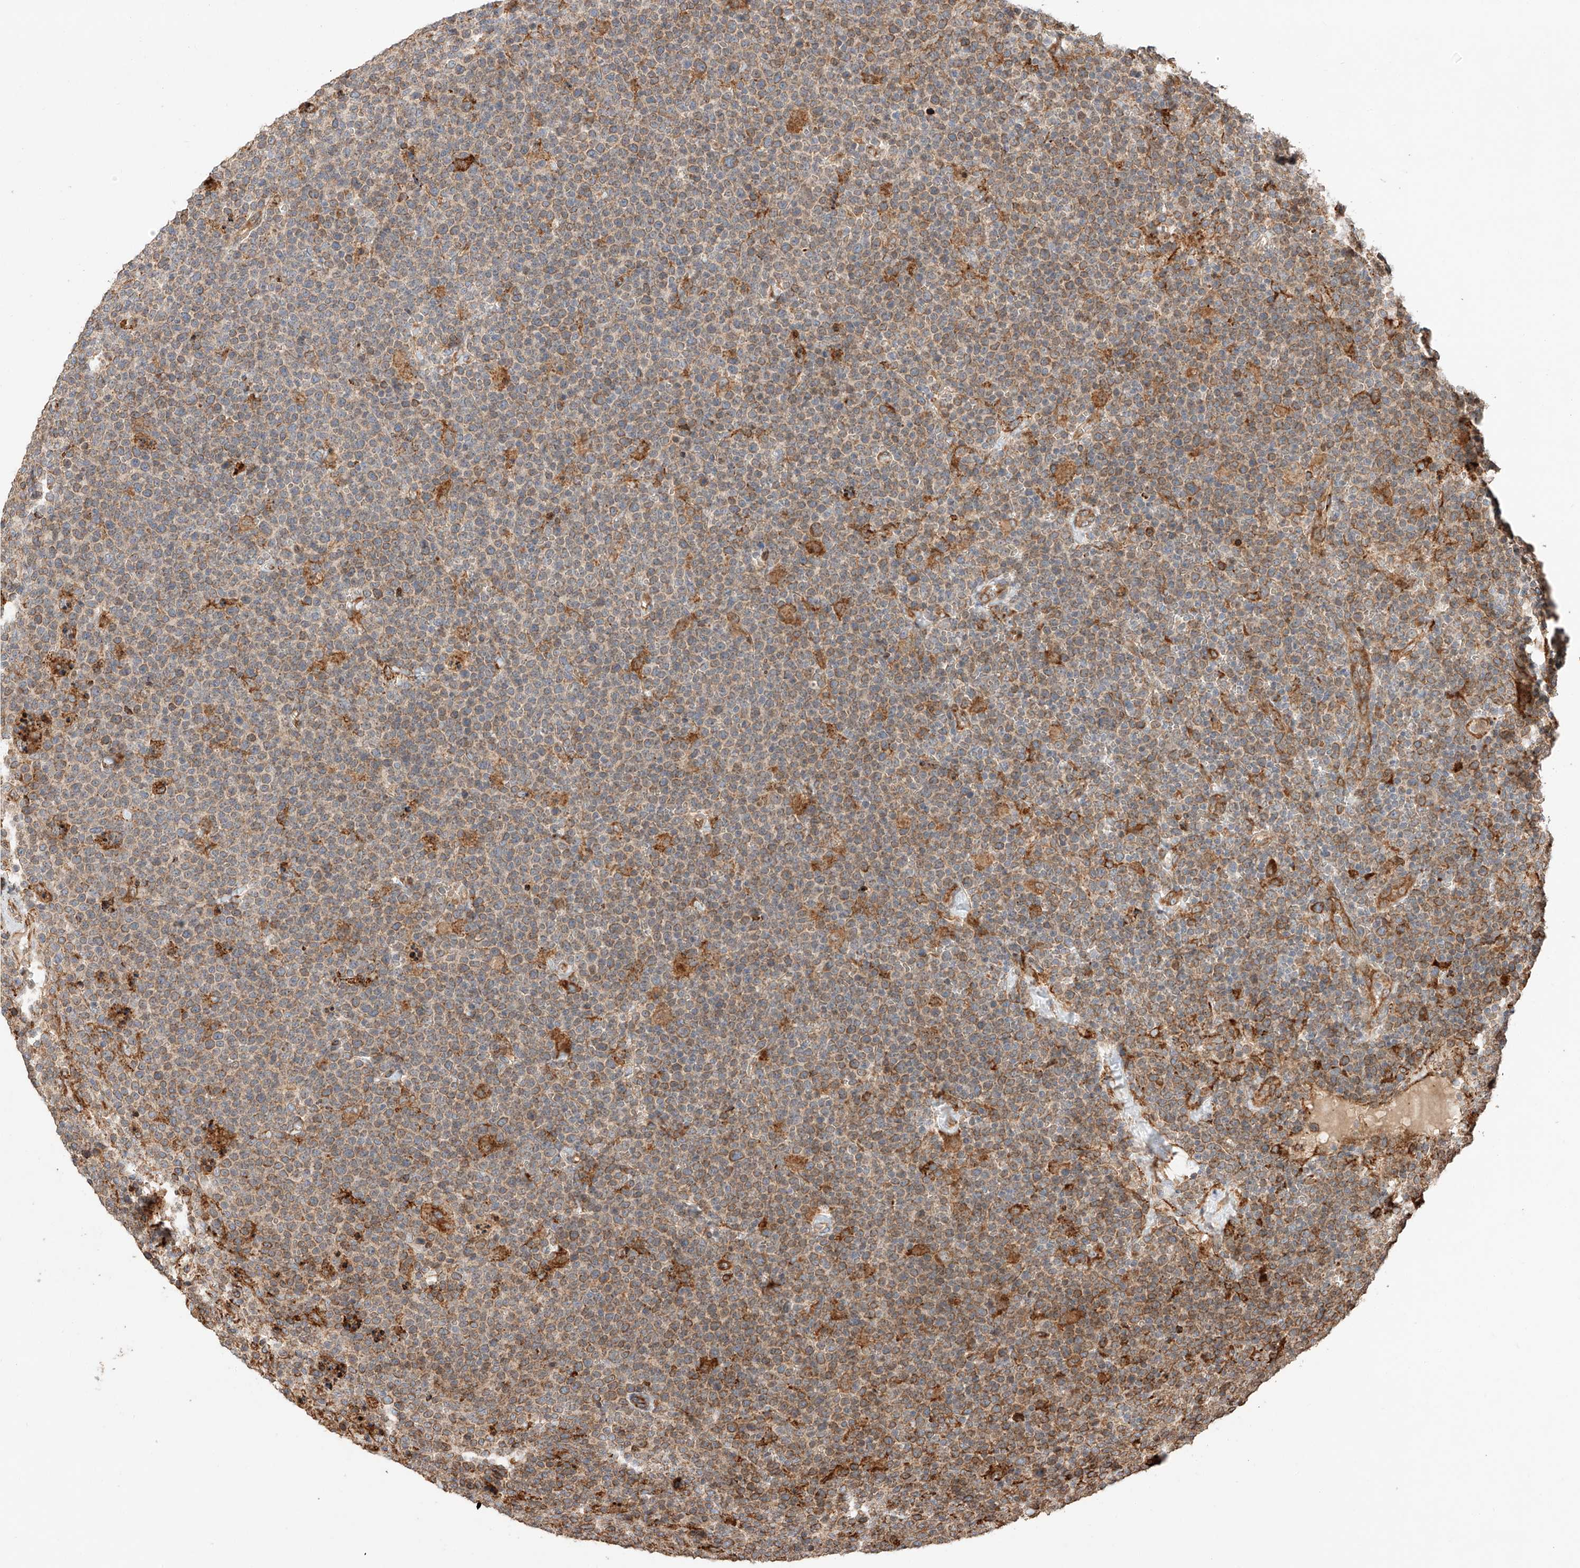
{"staining": {"intensity": "moderate", "quantity": ">75%", "location": "cytoplasmic/membranous"}, "tissue": "lymphoma", "cell_type": "Tumor cells", "image_type": "cancer", "snomed": [{"axis": "morphology", "description": "Malignant lymphoma, non-Hodgkin's type, High grade"}, {"axis": "topography", "description": "Lymph node"}], "caption": "This is an image of immunohistochemistry staining of lymphoma, which shows moderate positivity in the cytoplasmic/membranous of tumor cells.", "gene": "ZNF84", "patient": {"sex": "male", "age": 61}}